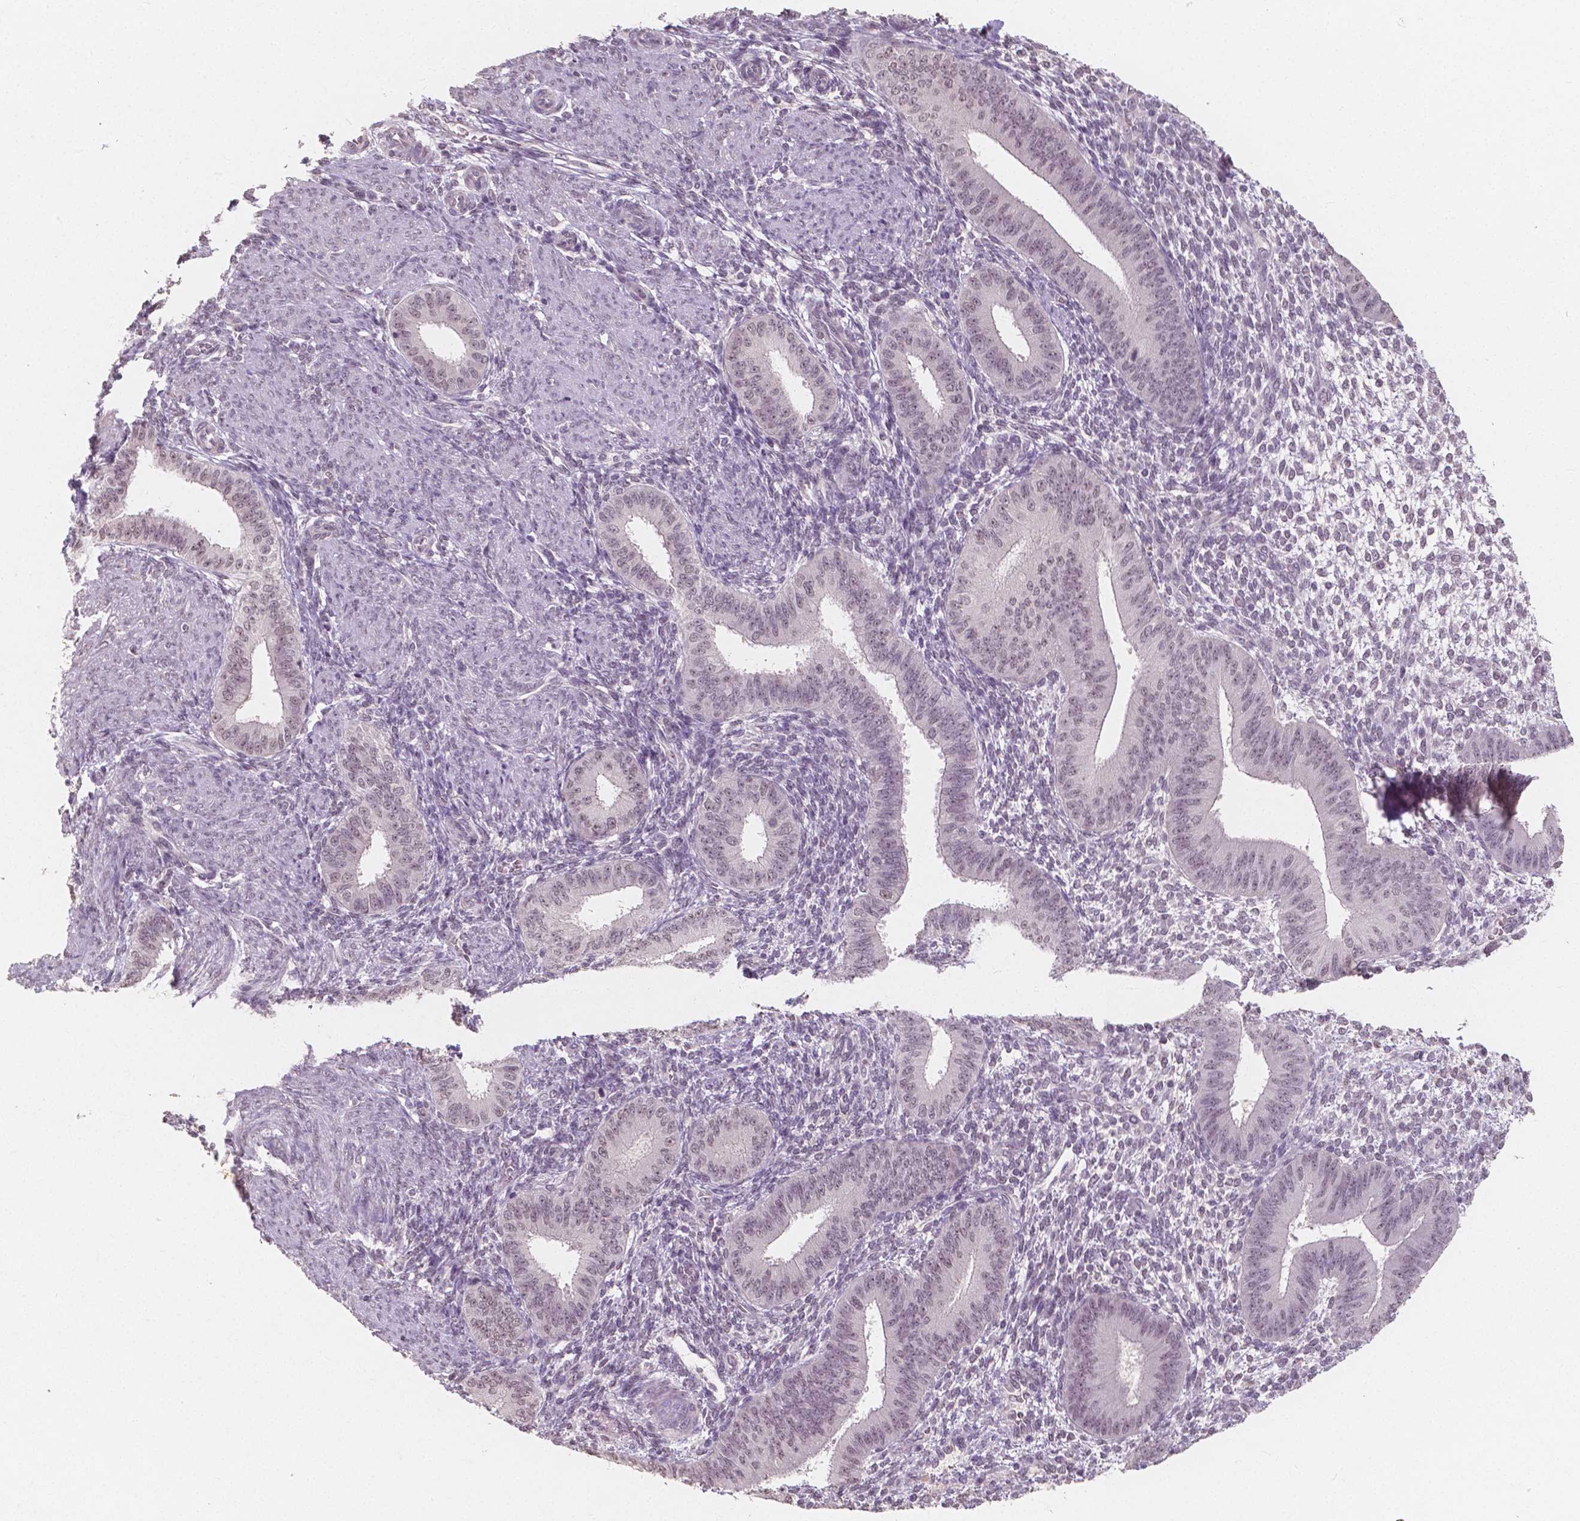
{"staining": {"intensity": "negative", "quantity": "none", "location": "none"}, "tissue": "endometrium", "cell_type": "Cells in endometrial stroma", "image_type": "normal", "snomed": [{"axis": "morphology", "description": "Normal tissue, NOS"}, {"axis": "topography", "description": "Endometrium"}], "caption": "This is an immunohistochemistry micrograph of normal human endometrium. There is no positivity in cells in endometrial stroma.", "gene": "NOLC1", "patient": {"sex": "female", "age": 39}}